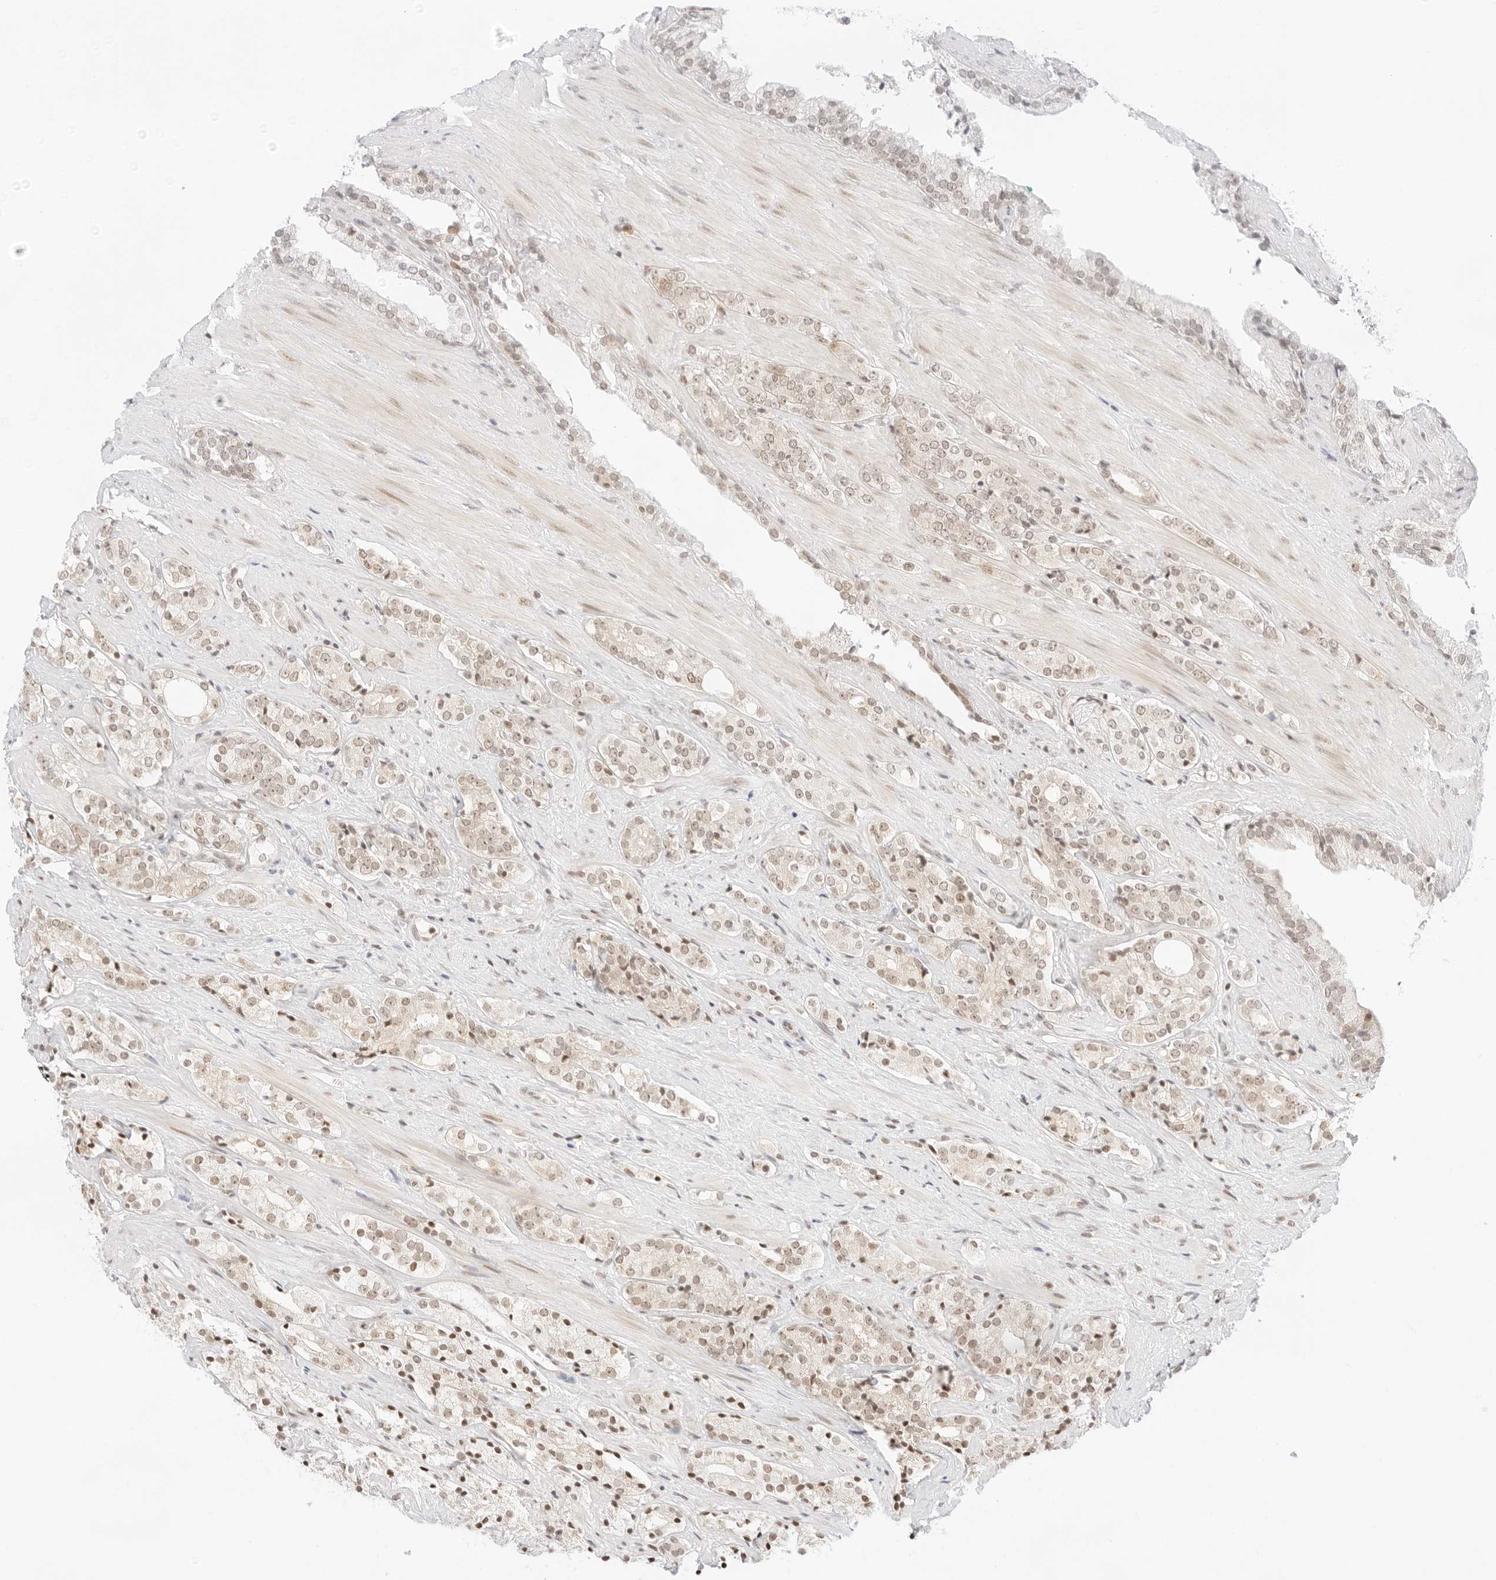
{"staining": {"intensity": "weak", "quantity": "<25%", "location": "nuclear"}, "tissue": "prostate cancer", "cell_type": "Tumor cells", "image_type": "cancer", "snomed": [{"axis": "morphology", "description": "Adenocarcinoma, High grade"}, {"axis": "topography", "description": "Prostate"}], "caption": "The image shows no significant expression in tumor cells of prostate high-grade adenocarcinoma. The staining was performed using DAB to visualize the protein expression in brown, while the nuclei were stained in blue with hematoxylin (Magnification: 20x).", "gene": "GNAS", "patient": {"sex": "male", "age": 71}}